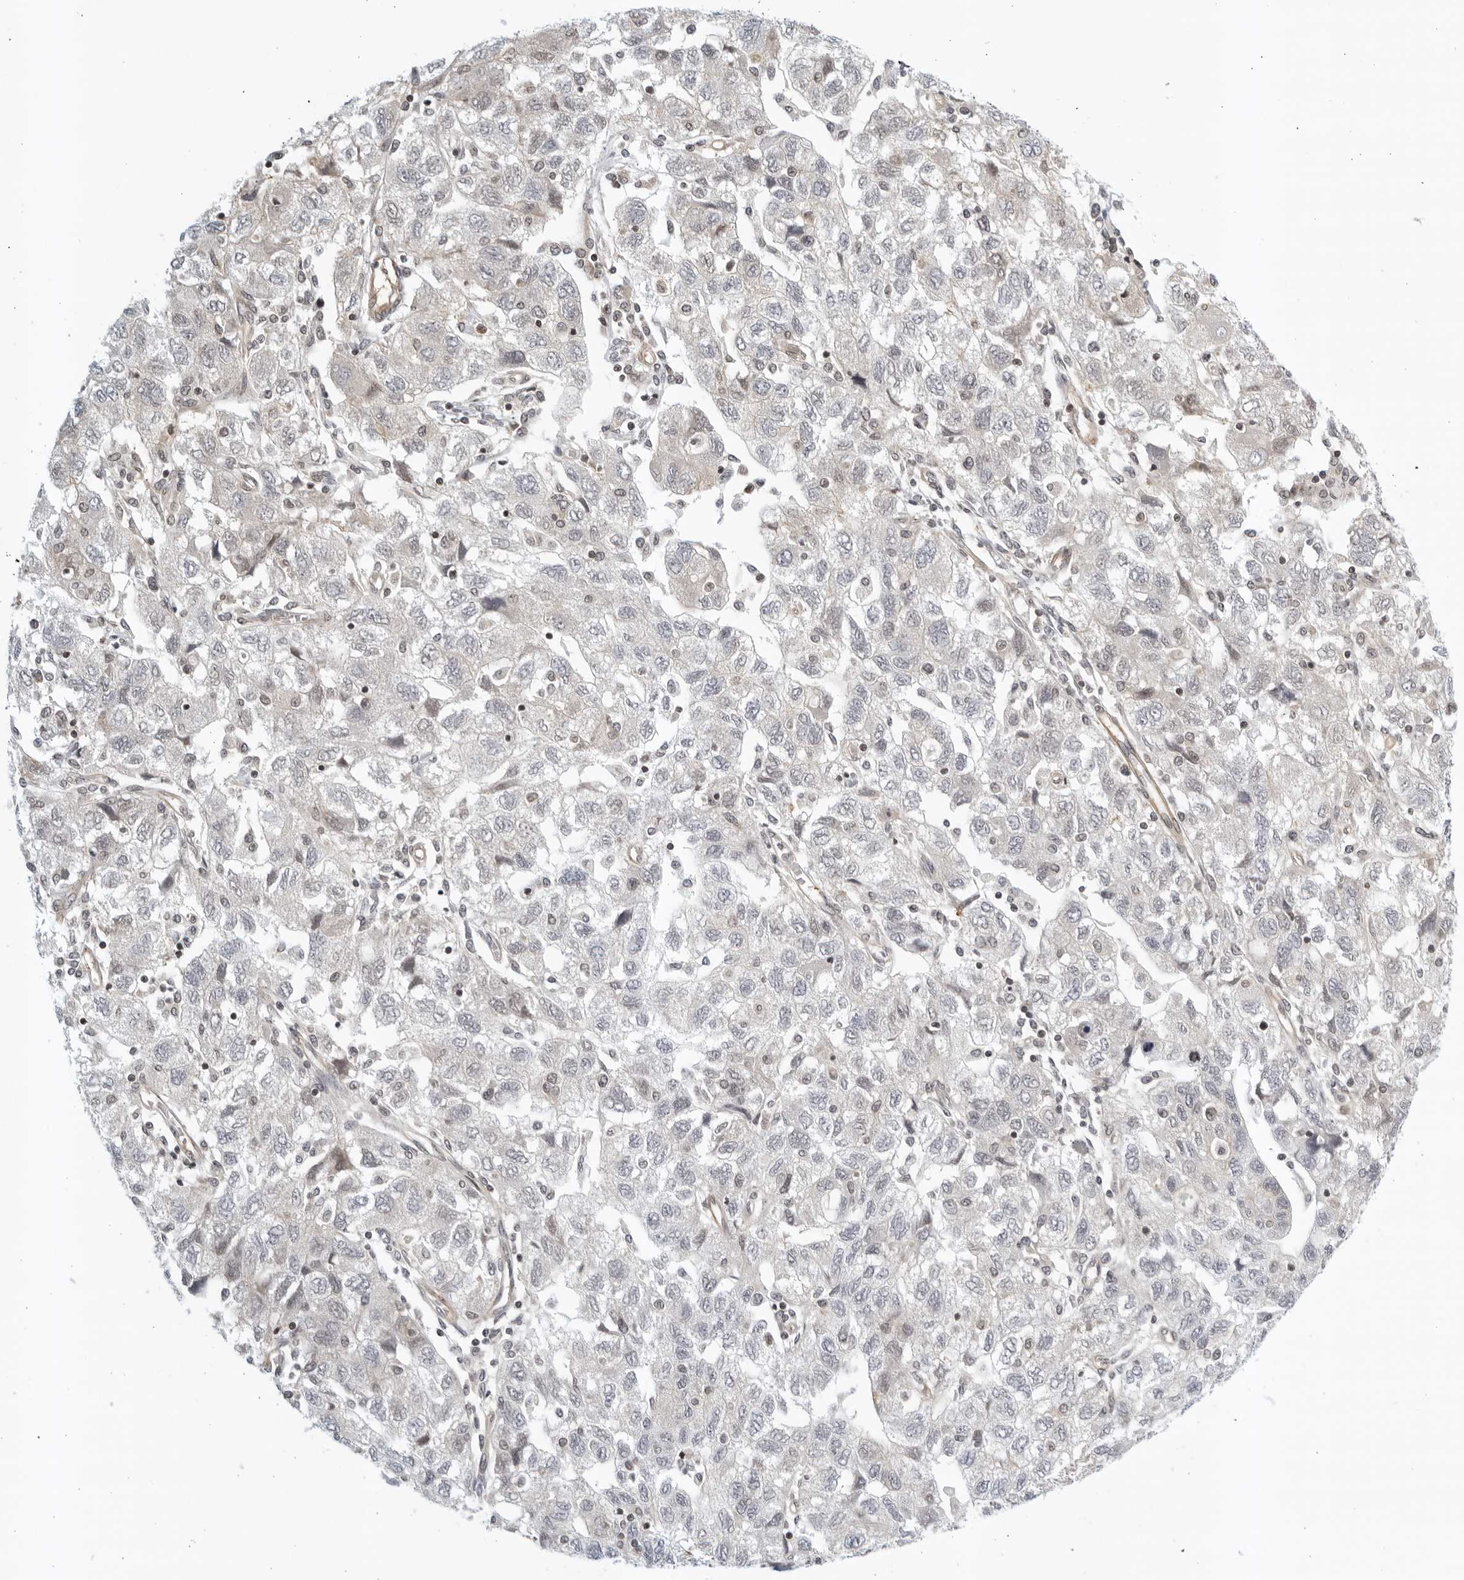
{"staining": {"intensity": "negative", "quantity": "none", "location": "none"}, "tissue": "ovarian cancer", "cell_type": "Tumor cells", "image_type": "cancer", "snomed": [{"axis": "morphology", "description": "Carcinoma, NOS"}, {"axis": "morphology", "description": "Cystadenocarcinoma, serous, NOS"}, {"axis": "topography", "description": "Ovary"}], "caption": "There is no significant positivity in tumor cells of ovarian serous cystadenocarcinoma.", "gene": "SERTAD4", "patient": {"sex": "female", "age": 69}}